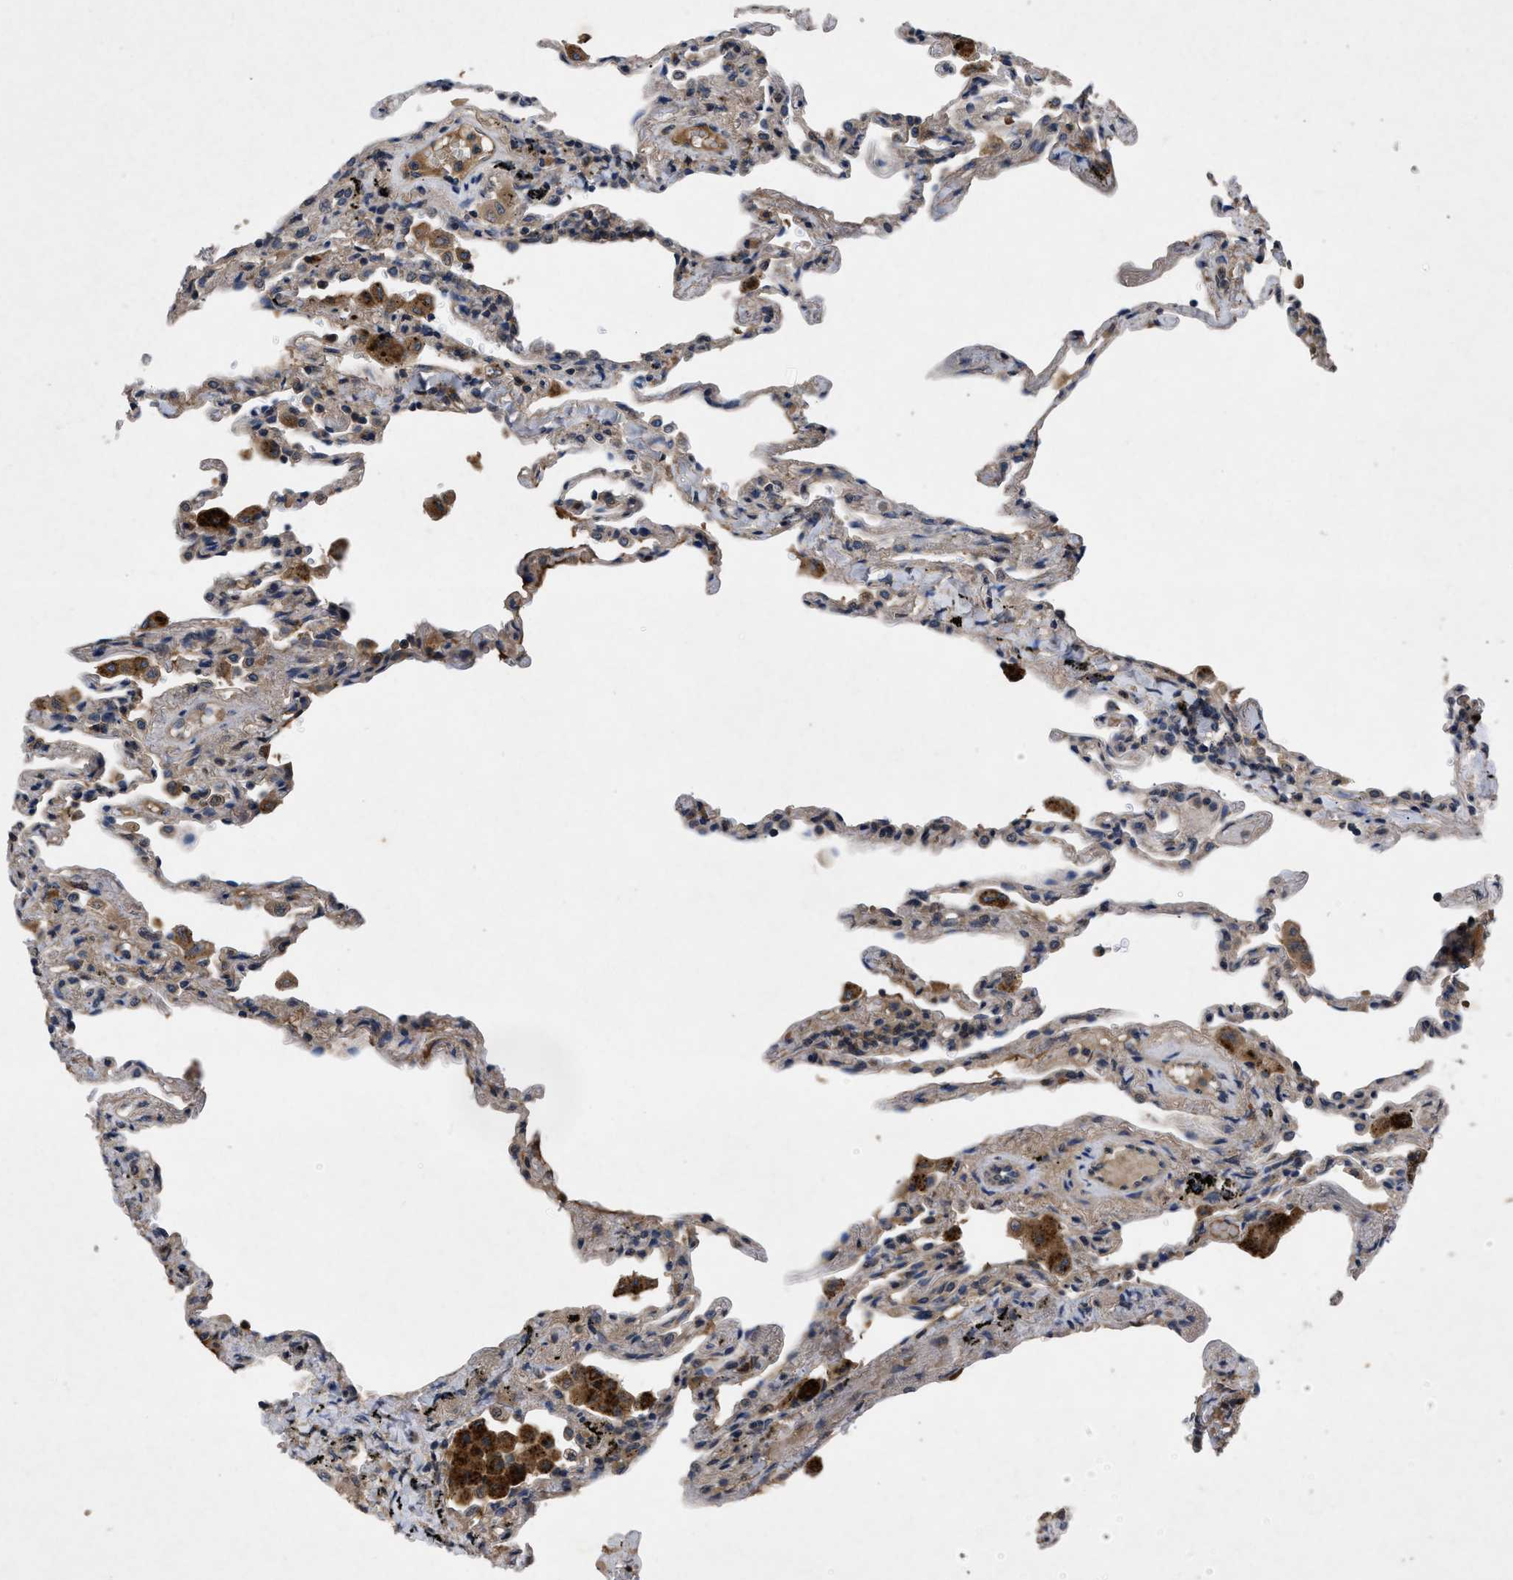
{"staining": {"intensity": "moderate", "quantity": "25%-75%", "location": "cytoplasmic/membranous"}, "tissue": "lung", "cell_type": "Alveolar cells", "image_type": "normal", "snomed": [{"axis": "morphology", "description": "Normal tissue, NOS"}, {"axis": "topography", "description": "Lung"}], "caption": "A high-resolution histopathology image shows immunohistochemistry (IHC) staining of normal lung, which shows moderate cytoplasmic/membranous positivity in about 25%-75% of alveolar cells.", "gene": "VPS4A", "patient": {"sex": "male", "age": 59}}